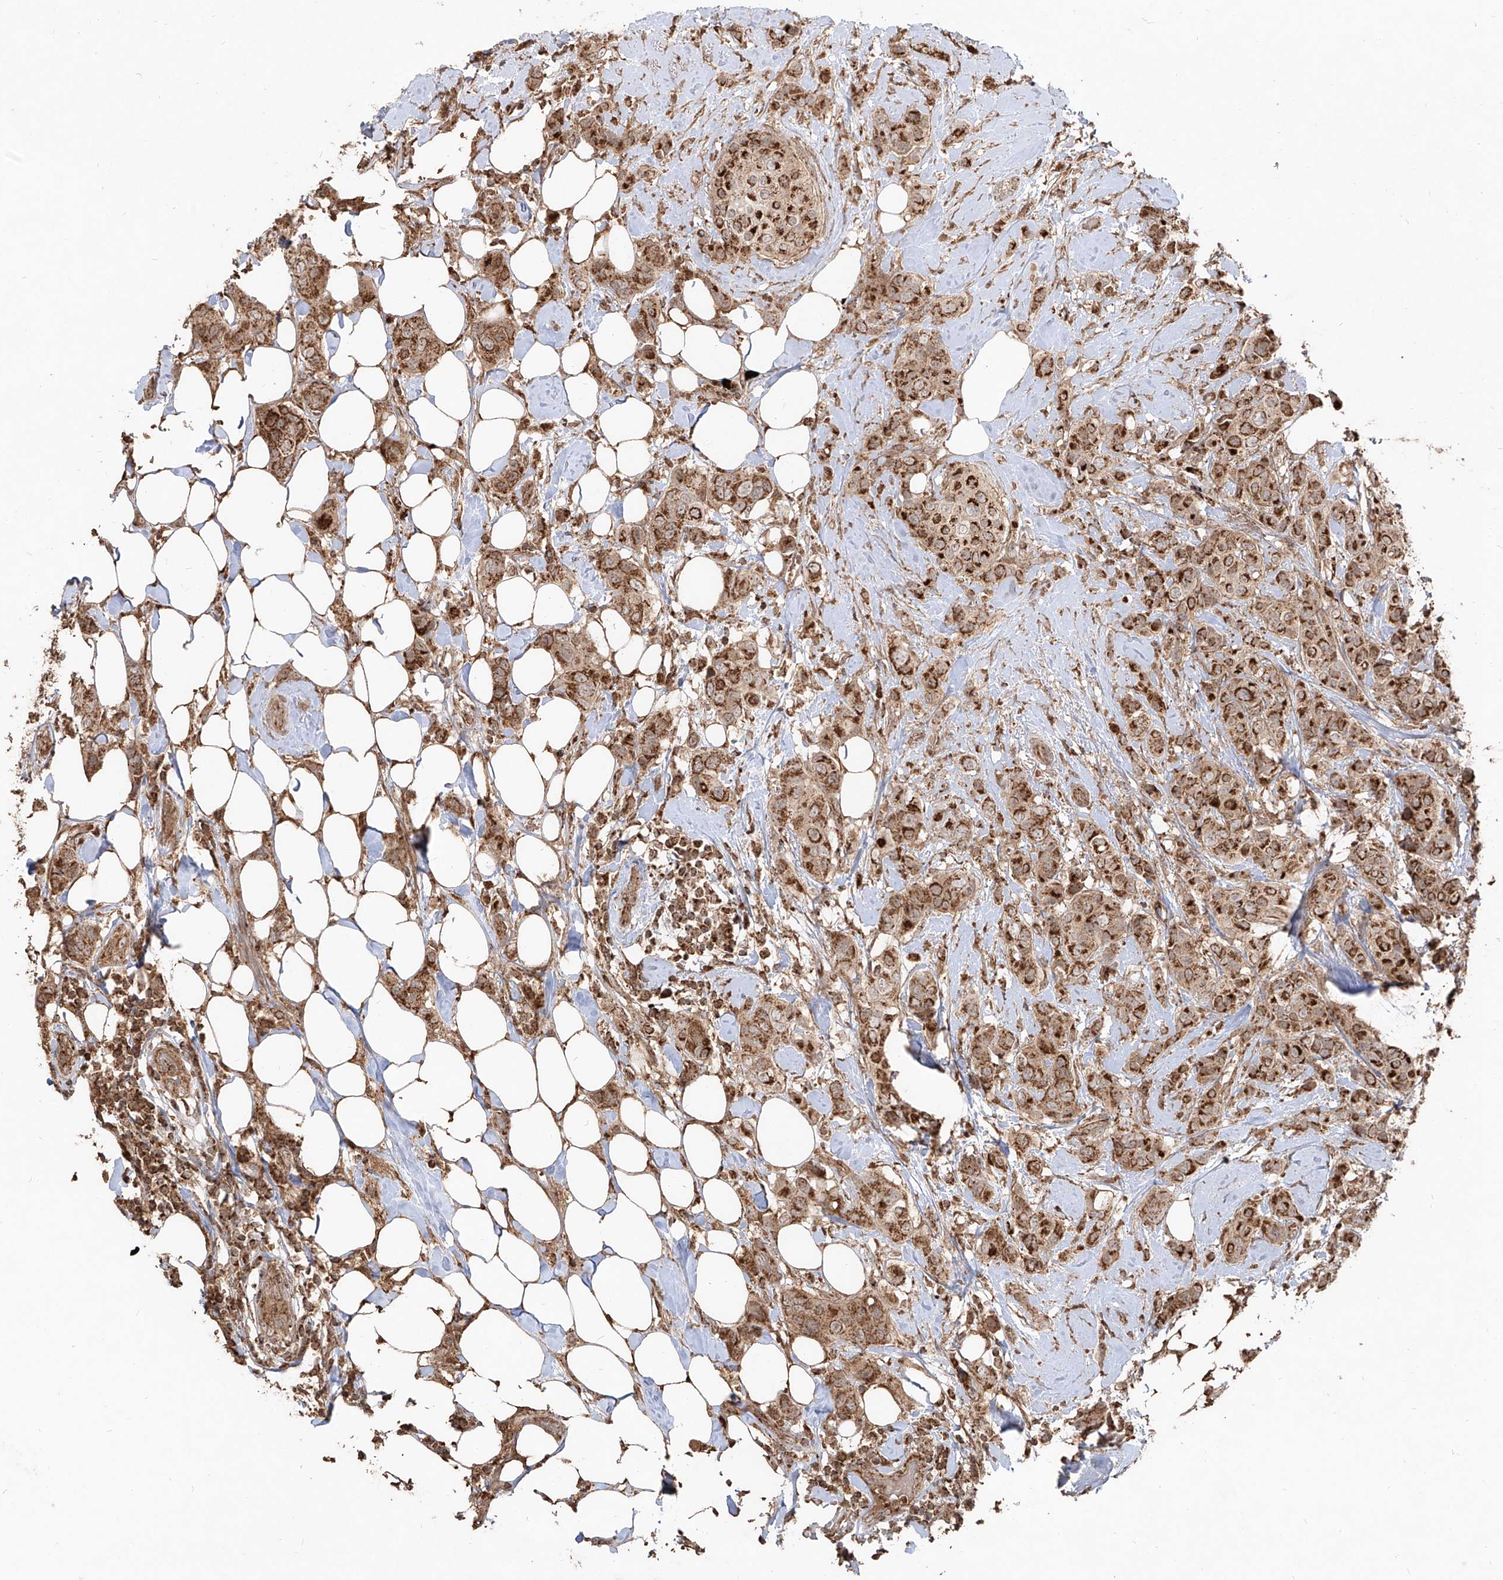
{"staining": {"intensity": "strong", "quantity": ">75%", "location": "cytoplasmic/membranous"}, "tissue": "breast cancer", "cell_type": "Tumor cells", "image_type": "cancer", "snomed": [{"axis": "morphology", "description": "Lobular carcinoma"}, {"axis": "topography", "description": "Breast"}], "caption": "An immunohistochemistry (IHC) micrograph of tumor tissue is shown. Protein staining in brown highlights strong cytoplasmic/membranous positivity in breast lobular carcinoma within tumor cells.", "gene": "AIM2", "patient": {"sex": "female", "age": 51}}